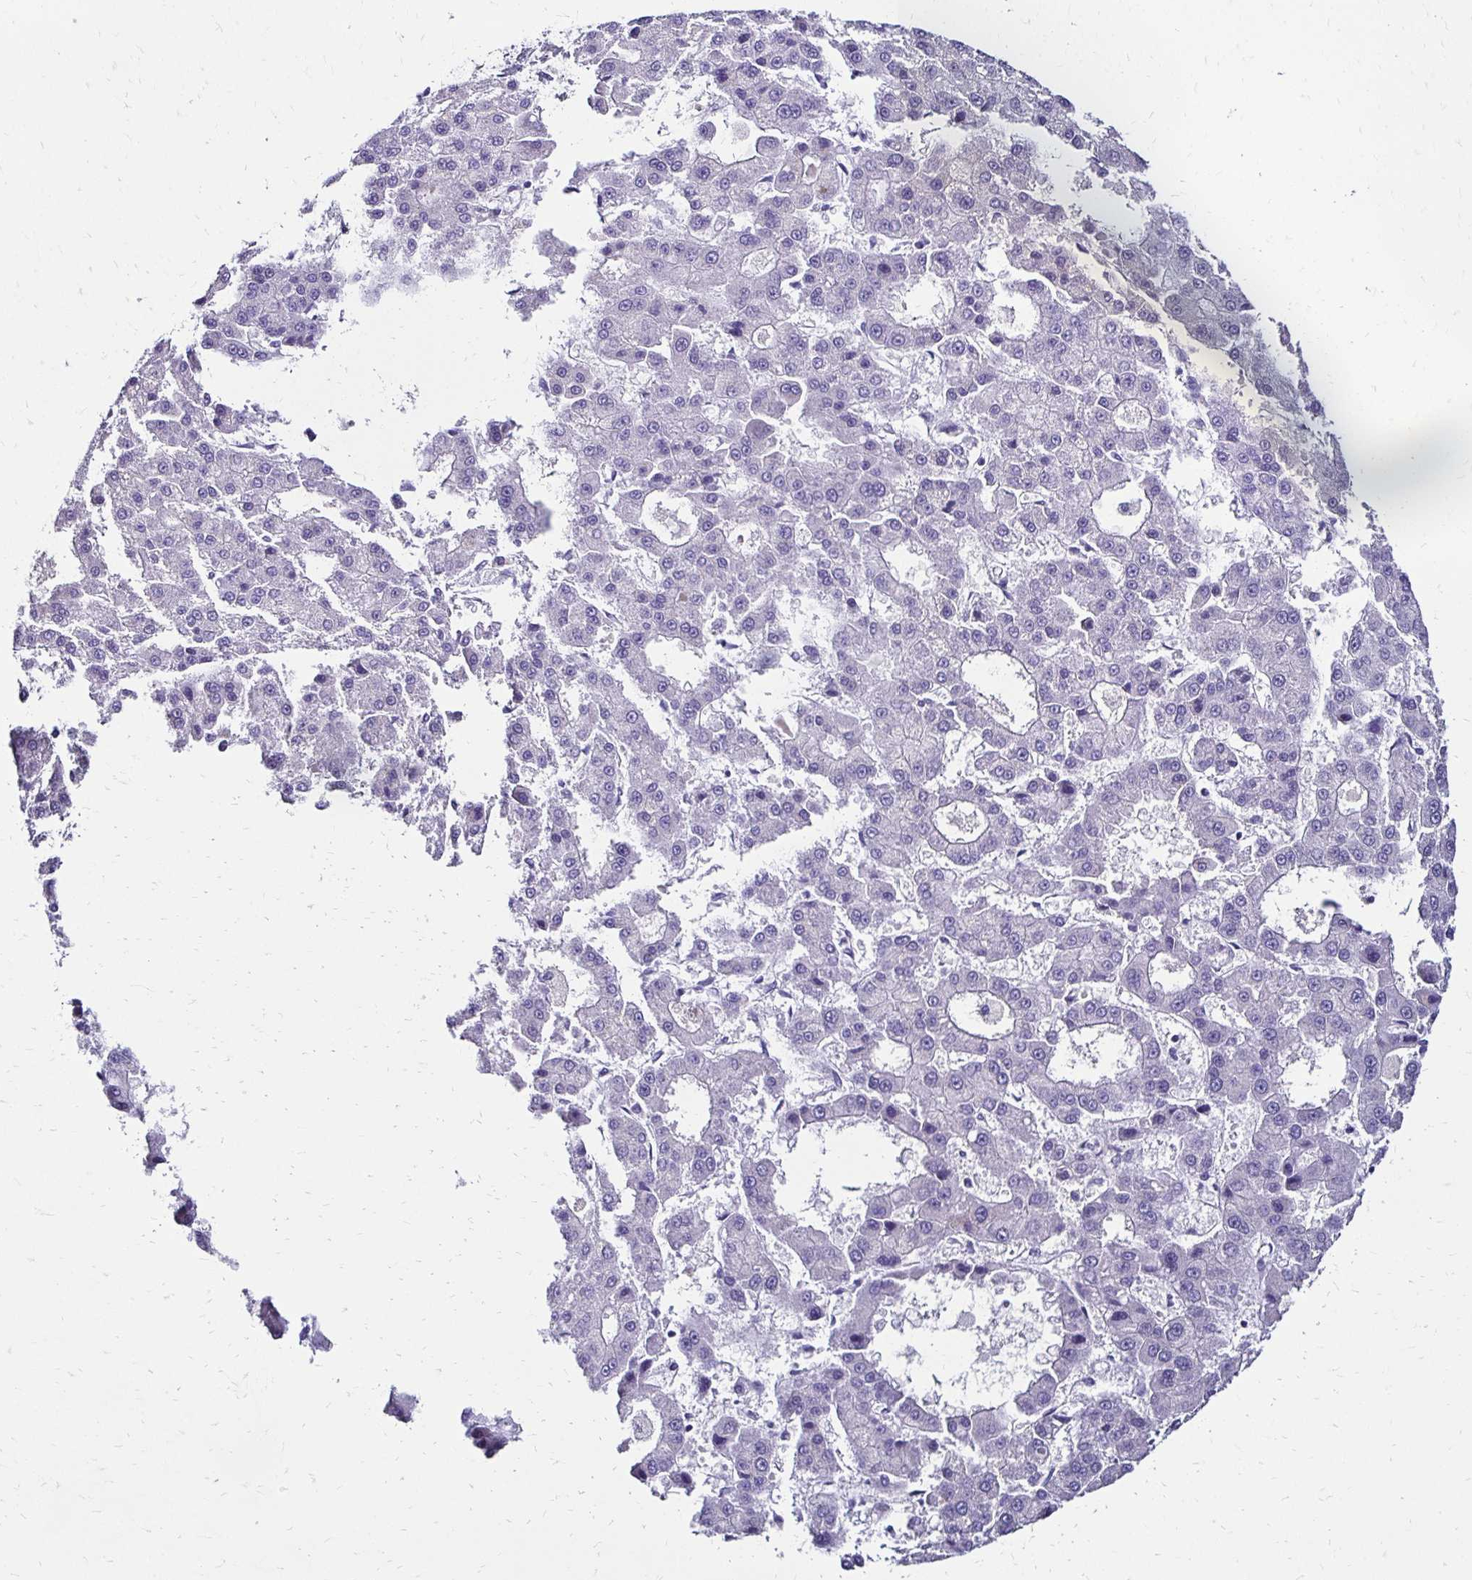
{"staining": {"intensity": "negative", "quantity": "none", "location": "none"}, "tissue": "liver cancer", "cell_type": "Tumor cells", "image_type": "cancer", "snomed": [{"axis": "morphology", "description": "Carcinoma, Hepatocellular, NOS"}, {"axis": "topography", "description": "Liver"}], "caption": "High magnification brightfield microscopy of liver cancer stained with DAB (3,3'-diaminobenzidine) (brown) and counterstained with hematoxylin (blue): tumor cells show no significant positivity.", "gene": "KCNT1", "patient": {"sex": "male", "age": 70}}